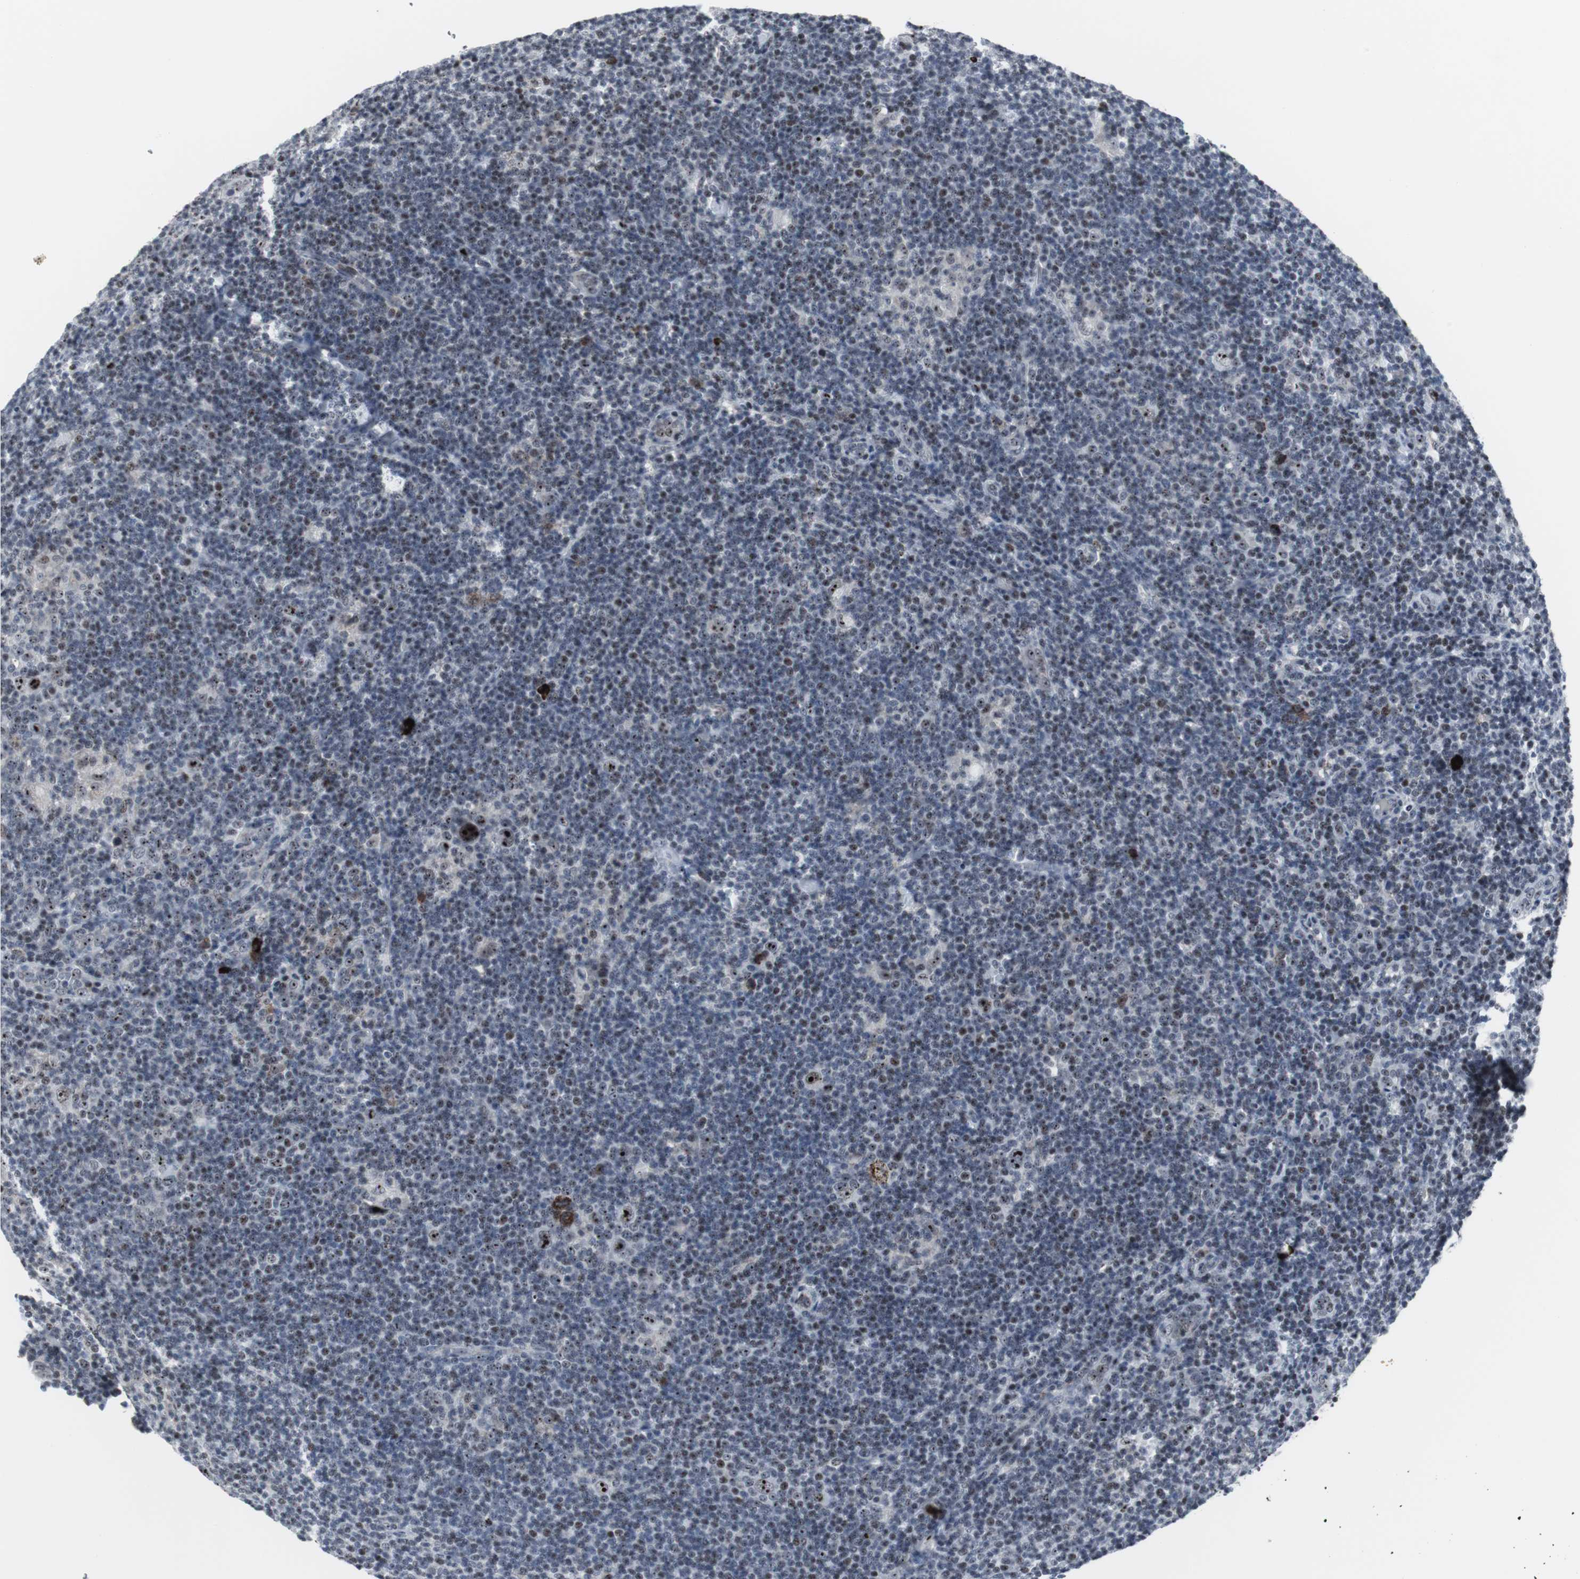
{"staining": {"intensity": "weak", "quantity": "25%-75%", "location": "nuclear"}, "tissue": "lymphoma", "cell_type": "Tumor cells", "image_type": "cancer", "snomed": [{"axis": "morphology", "description": "Hodgkin's disease, NOS"}, {"axis": "topography", "description": "Lymph node"}], "caption": "High-power microscopy captured an IHC image of lymphoma, revealing weak nuclear expression in approximately 25%-75% of tumor cells.", "gene": "DOK1", "patient": {"sex": "female", "age": 57}}